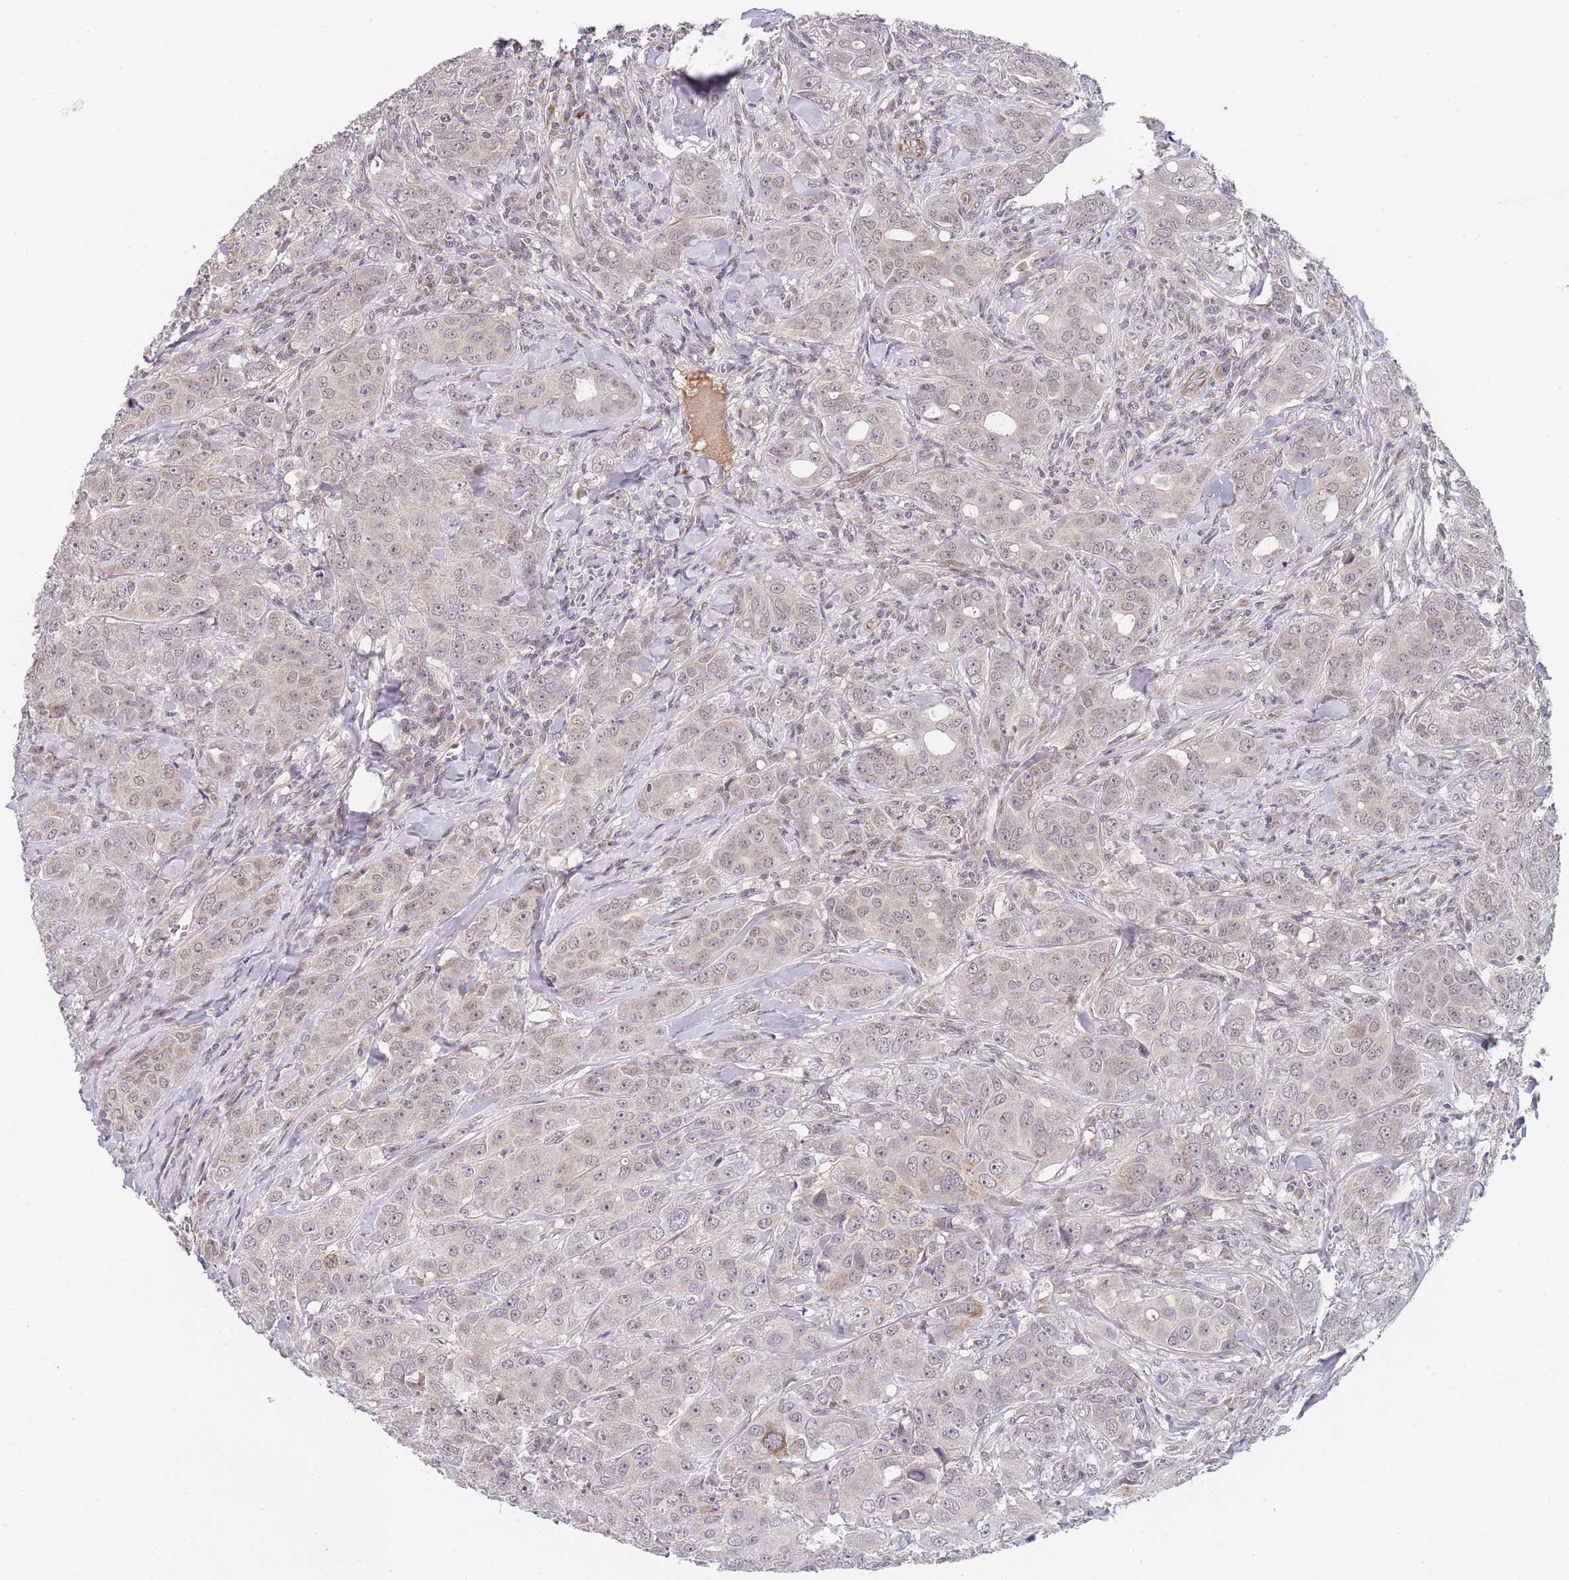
{"staining": {"intensity": "negative", "quantity": "none", "location": "none"}, "tissue": "breast cancer", "cell_type": "Tumor cells", "image_type": "cancer", "snomed": [{"axis": "morphology", "description": "Duct carcinoma"}, {"axis": "topography", "description": "Breast"}], "caption": "IHC of human breast invasive ductal carcinoma displays no positivity in tumor cells. Brightfield microscopy of immunohistochemistry stained with DAB (3,3'-diaminobenzidine) (brown) and hematoxylin (blue), captured at high magnification.", "gene": "B4GALT4", "patient": {"sex": "female", "age": 43}}